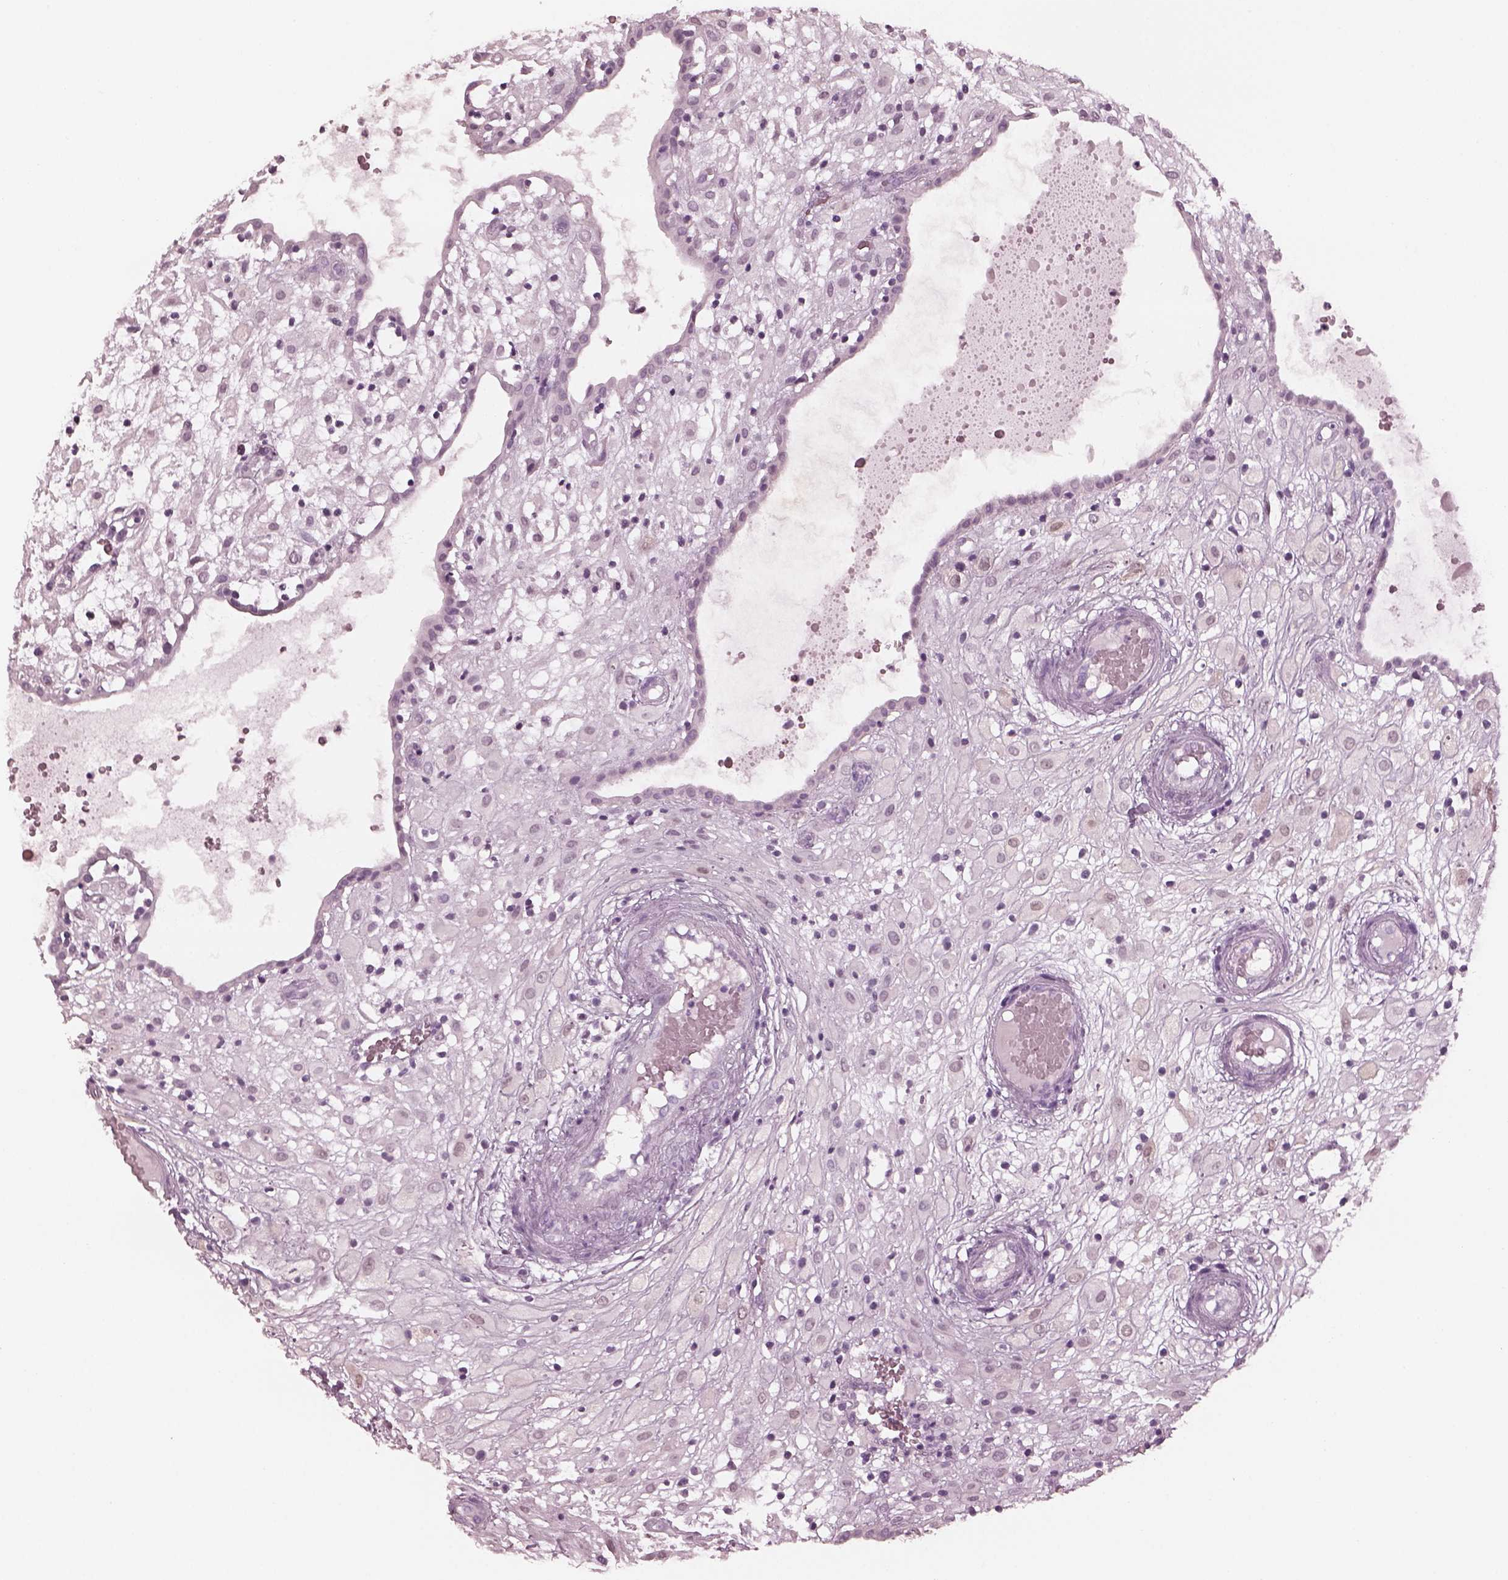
{"staining": {"intensity": "negative", "quantity": "none", "location": "none"}, "tissue": "placenta", "cell_type": "Decidual cells", "image_type": "normal", "snomed": [{"axis": "morphology", "description": "Normal tissue, NOS"}, {"axis": "topography", "description": "Placenta"}], "caption": "IHC of normal placenta demonstrates no expression in decidual cells.", "gene": "C2orf81", "patient": {"sex": "female", "age": 24}}